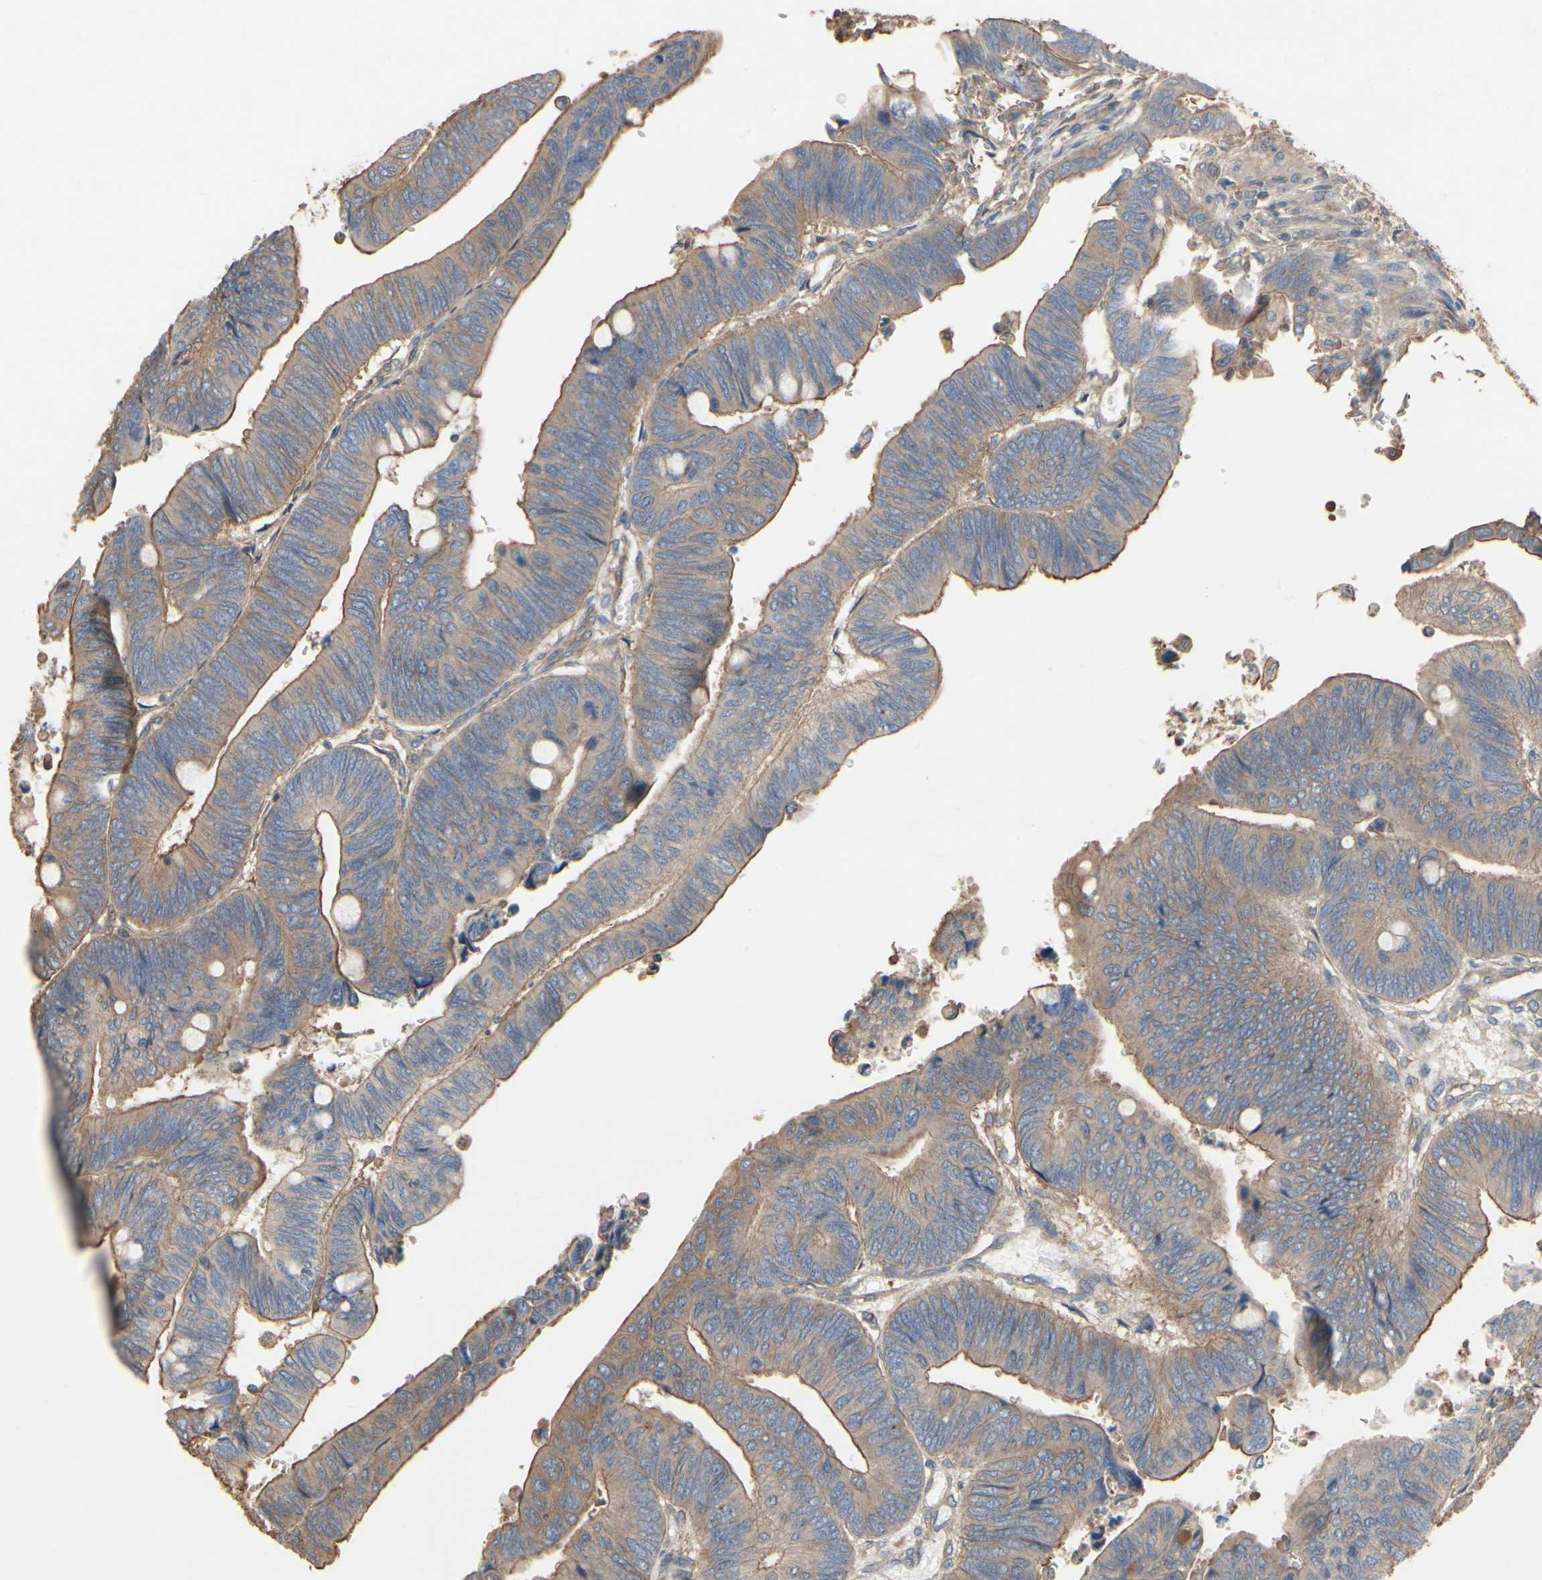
{"staining": {"intensity": "moderate", "quantity": ">75%", "location": "cytoplasmic/membranous"}, "tissue": "colorectal cancer", "cell_type": "Tumor cells", "image_type": "cancer", "snomed": [{"axis": "morphology", "description": "Normal tissue, NOS"}, {"axis": "morphology", "description": "Adenocarcinoma, NOS"}, {"axis": "topography", "description": "Rectum"}, {"axis": "topography", "description": "Peripheral nerve tissue"}], "caption": "The immunohistochemical stain highlights moderate cytoplasmic/membranous positivity in tumor cells of adenocarcinoma (colorectal) tissue. The staining was performed using DAB to visualize the protein expression in brown, while the nuclei were stained in blue with hematoxylin (Magnification: 20x).", "gene": "PDZK1", "patient": {"sex": "male", "age": 92}}